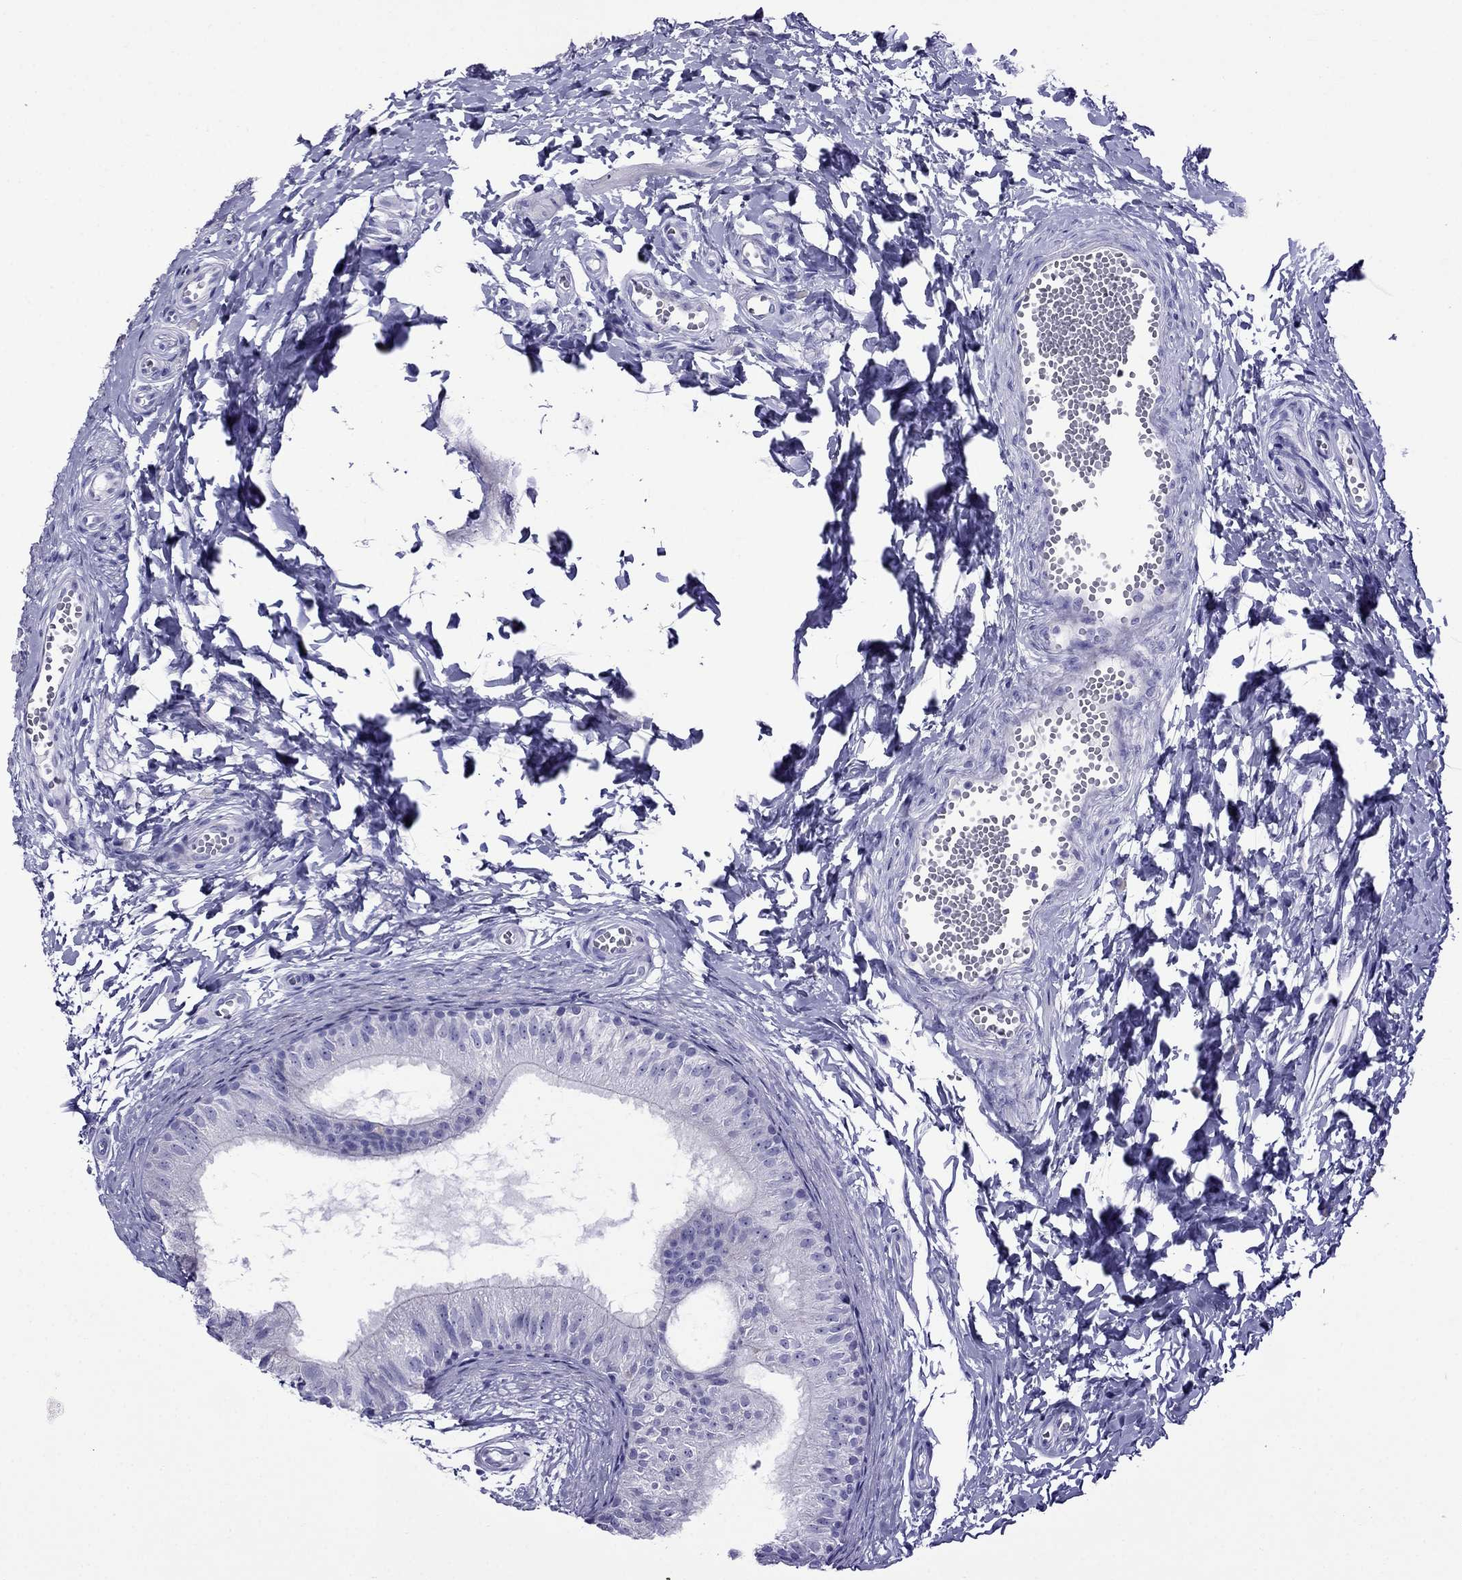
{"staining": {"intensity": "negative", "quantity": "none", "location": "none"}, "tissue": "epididymis", "cell_type": "Glandular cells", "image_type": "normal", "snomed": [{"axis": "morphology", "description": "Normal tissue, NOS"}, {"axis": "topography", "description": "Epididymis"}], "caption": "This is an IHC histopathology image of unremarkable epididymis. There is no expression in glandular cells.", "gene": "CRYBA1", "patient": {"sex": "male", "age": 22}}